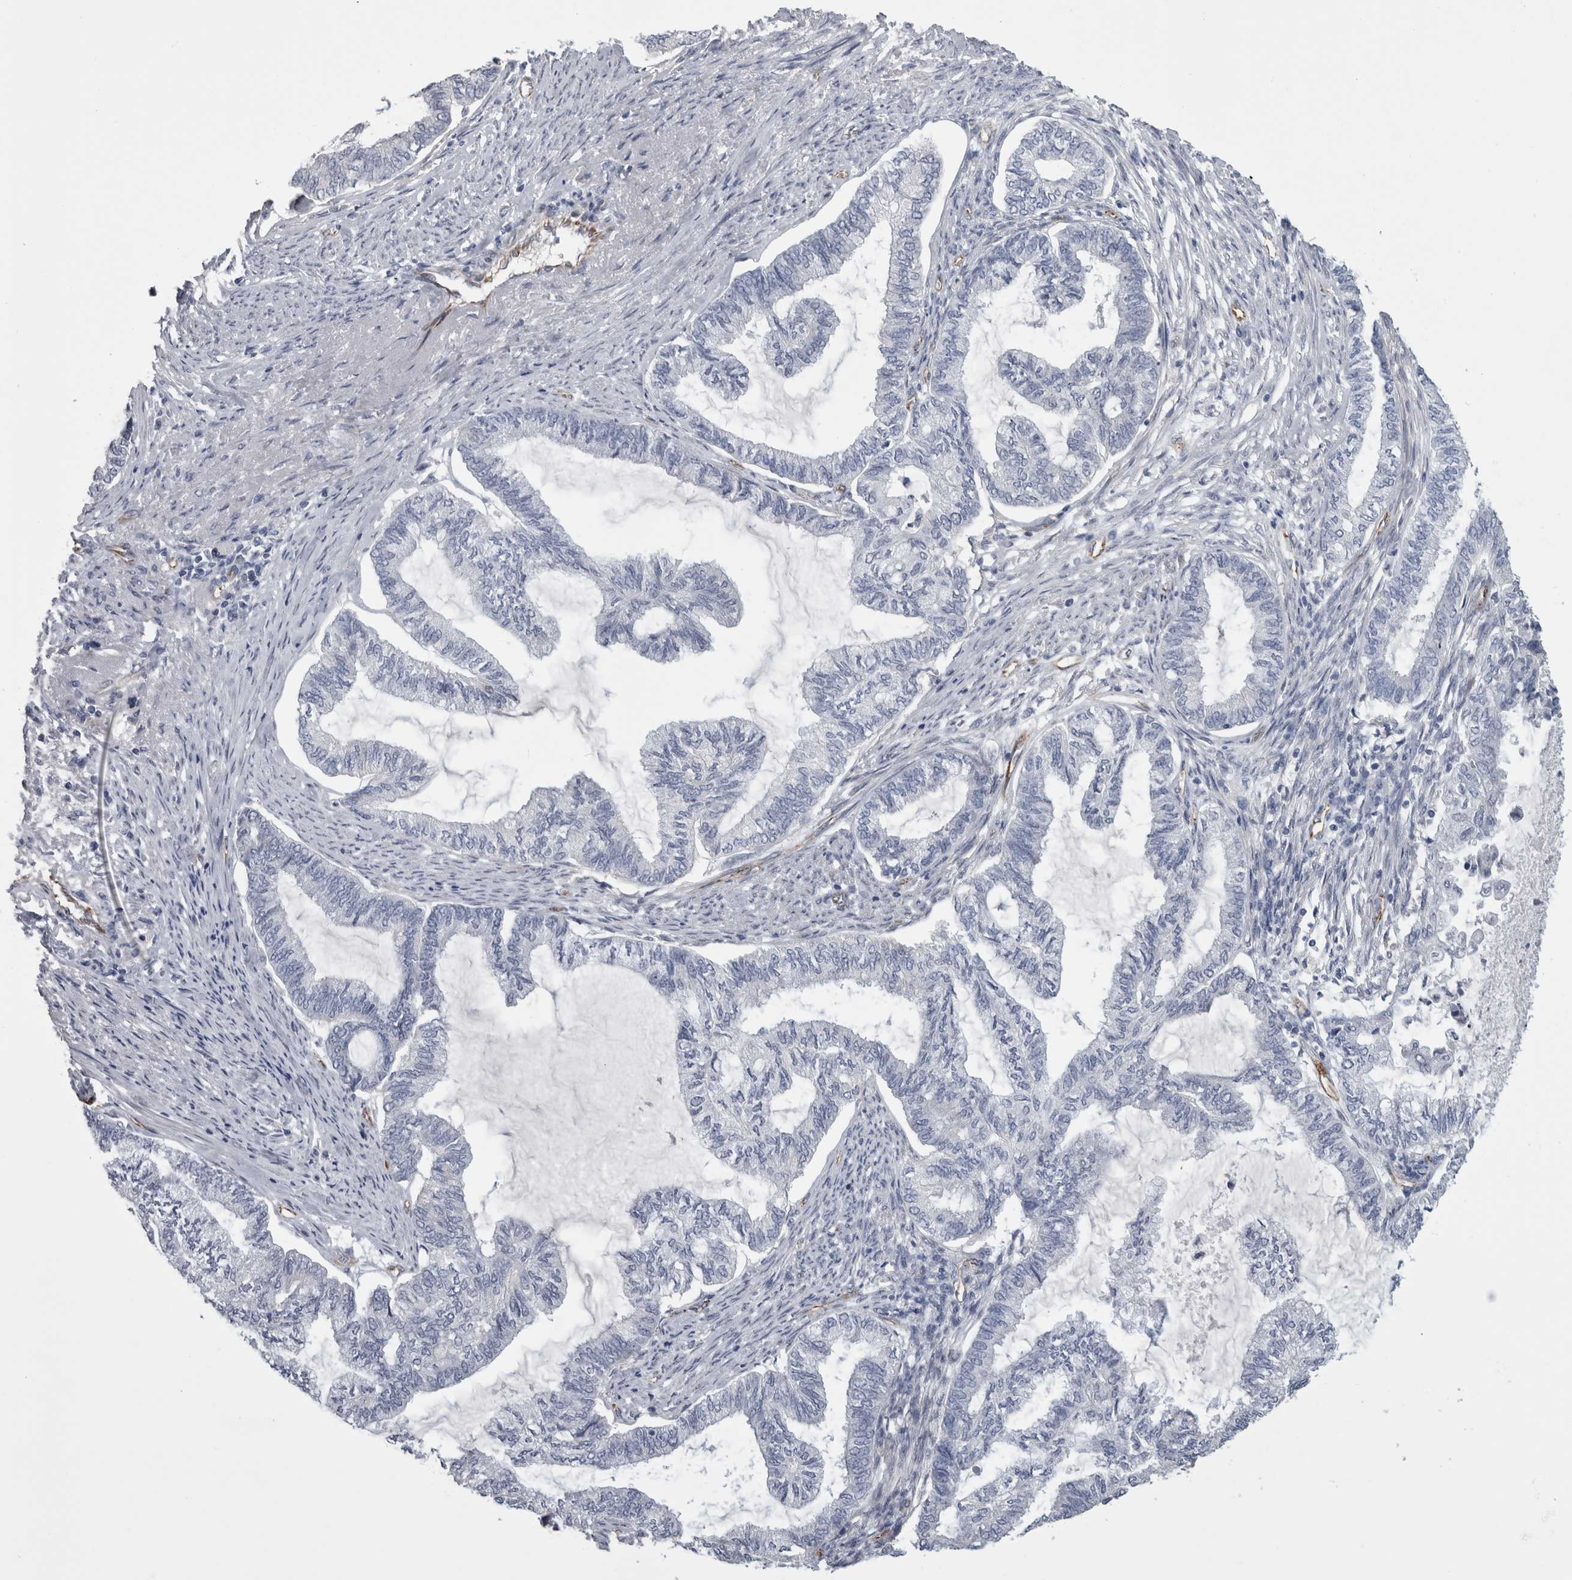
{"staining": {"intensity": "negative", "quantity": "none", "location": "none"}, "tissue": "endometrial cancer", "cell_type": "Tumor cells", "image_type": "cancer", "snomed": [{"axis": "morphology", "description": "Adenocarcinoma, NOS"}, {"axis": "topography", "description": "Endometrium"}], "caption": "DAB (3,3'-diaminobenzidine) immunohistochemical staining of endometrial cancer (adenocarcinoma) displays no significant expression in tumor cells. (IHC, brightfield microscopy, high magnification).", "gene": "ACOT7", "patient": {"sex": "female", "age": 86}}